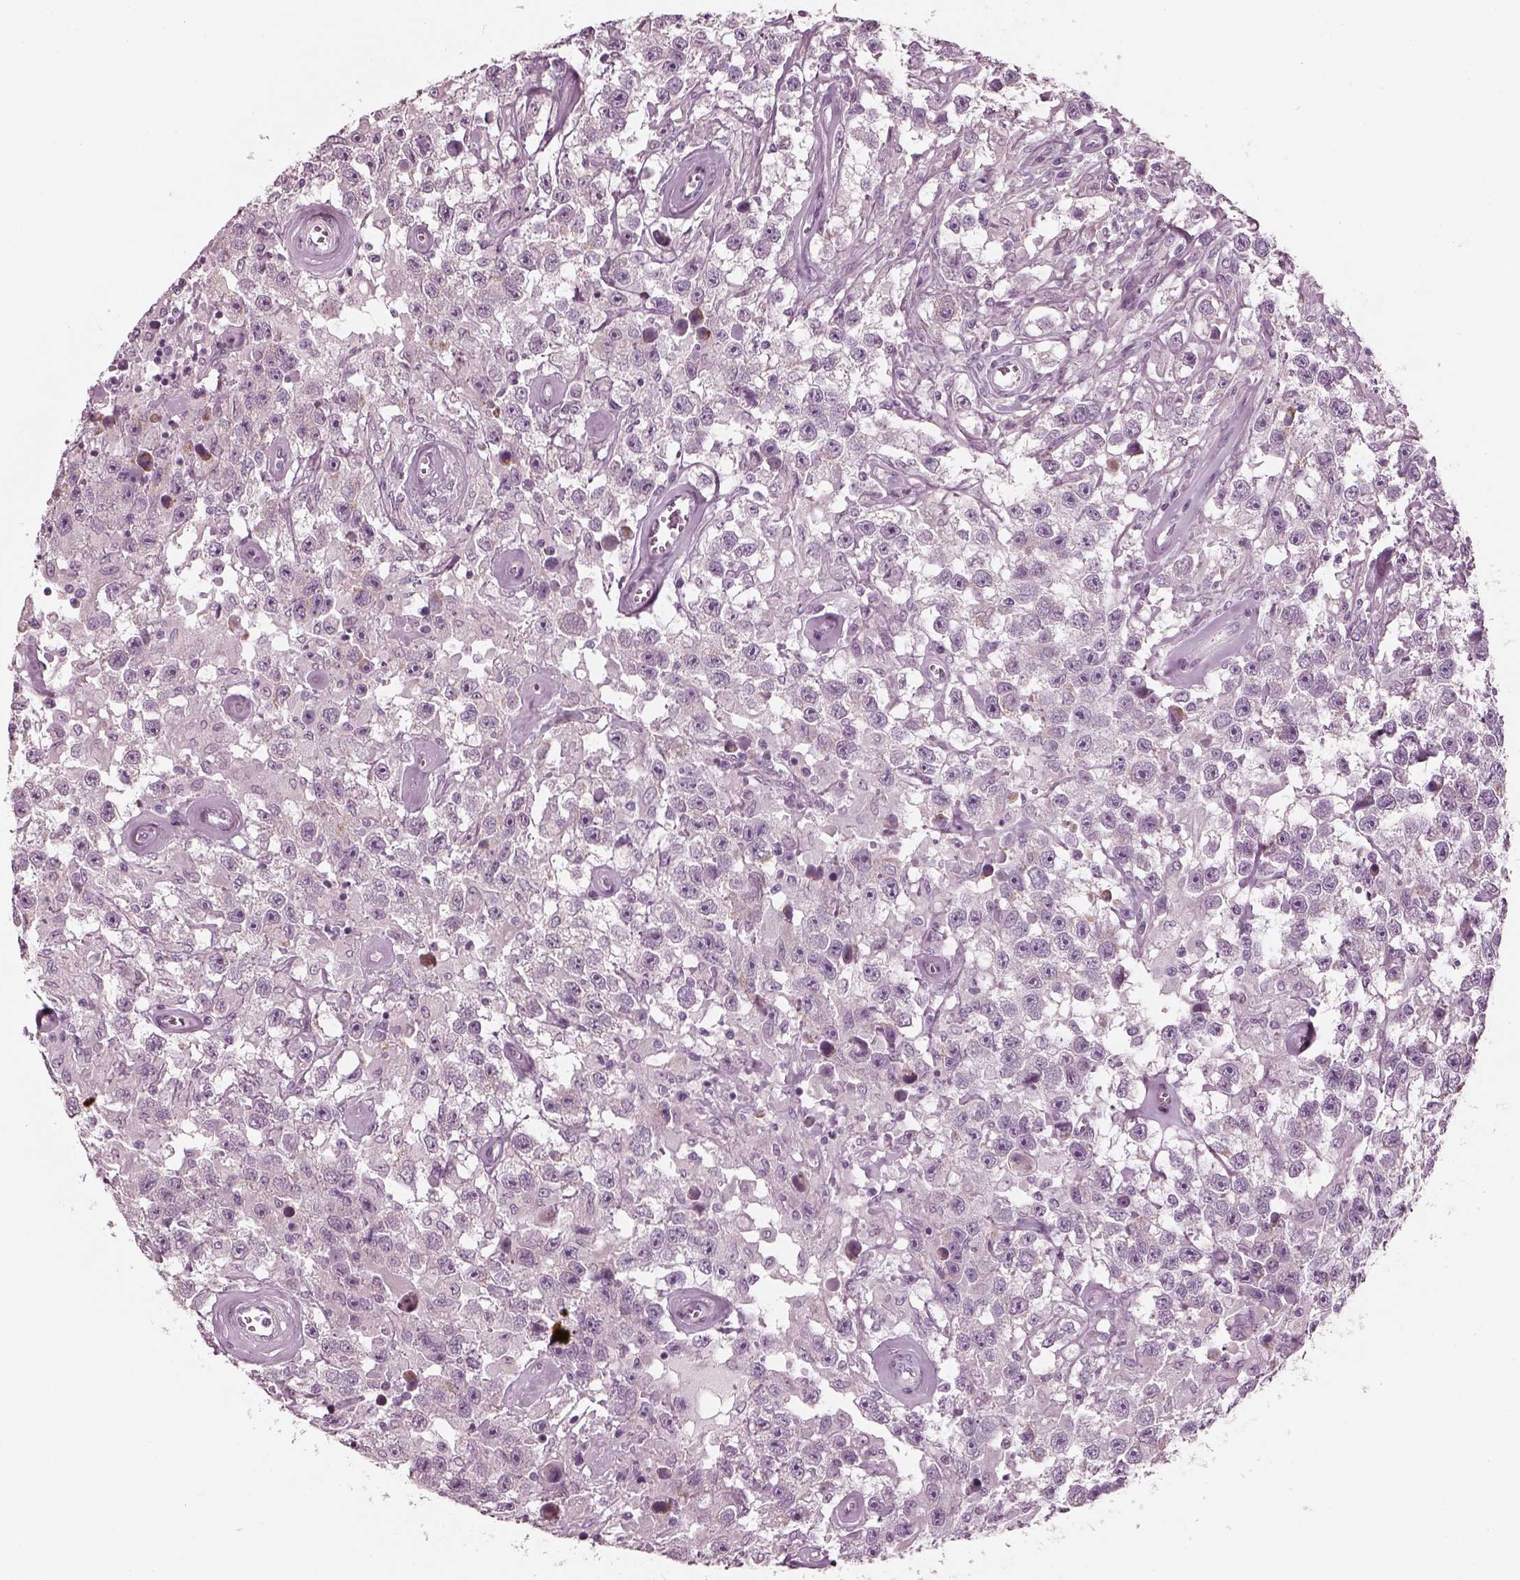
{"staining": {"intensity": "negative", "quantity": "none", "location": "none"}, "tissue": "testis cancer", "cell_type": "Tumor cells", "image_type": "cancer", "snomed": [{"axis": "morphology", "description": "Seminoma, NOS"}, {"axis": "topography", "description": "Testis"}], "caption": "Immunohistochemistry (IHC) of human testis seminoma demonstrates no positivity in tumor cells. Nuclei are stained in blue.", "gene": "CNTN1", "patient": {"sex": "male", "age": 43}}